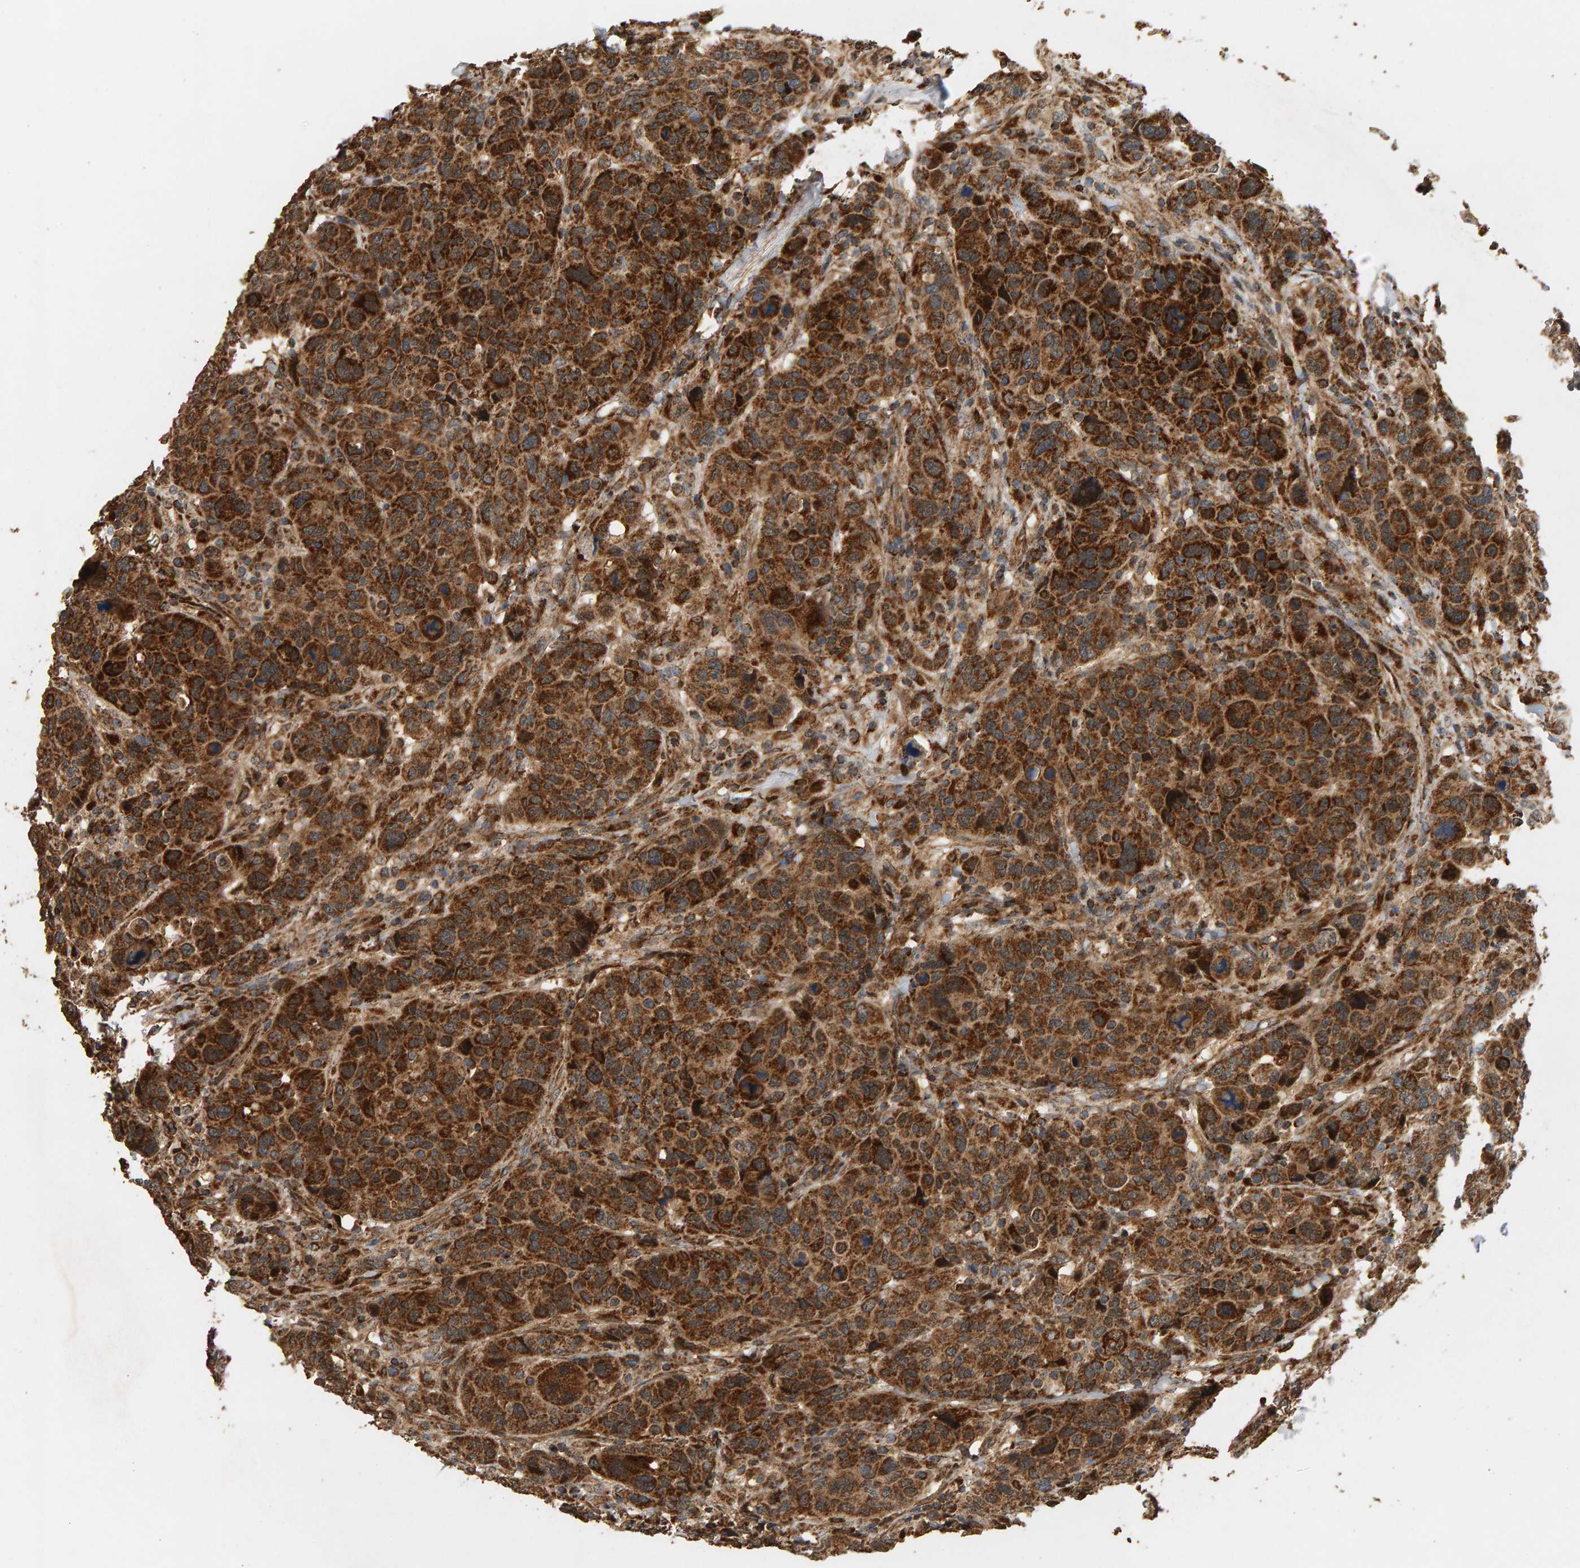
{"staining": {"intensity": "strong", "quantity": ">75%", "location": "cytoplasmic/membranous"}, "tissue": "breast cancer", "cell_type": "Tumor cells", "image_type": "cancer", "snomed": [{"axis": "morphology", "description": "Duct carcinoma"}, {"axis": "topography", "description": "Breast"}], "caption": "IHC (DAB) staining of intraductal carcinoma (breast) reveals strong cytoplasmic/membranous protein positivity in approximately >75% of tumor cells.", "gene": "GSTK1", "patient": {"sex": "female", "age": 37}}